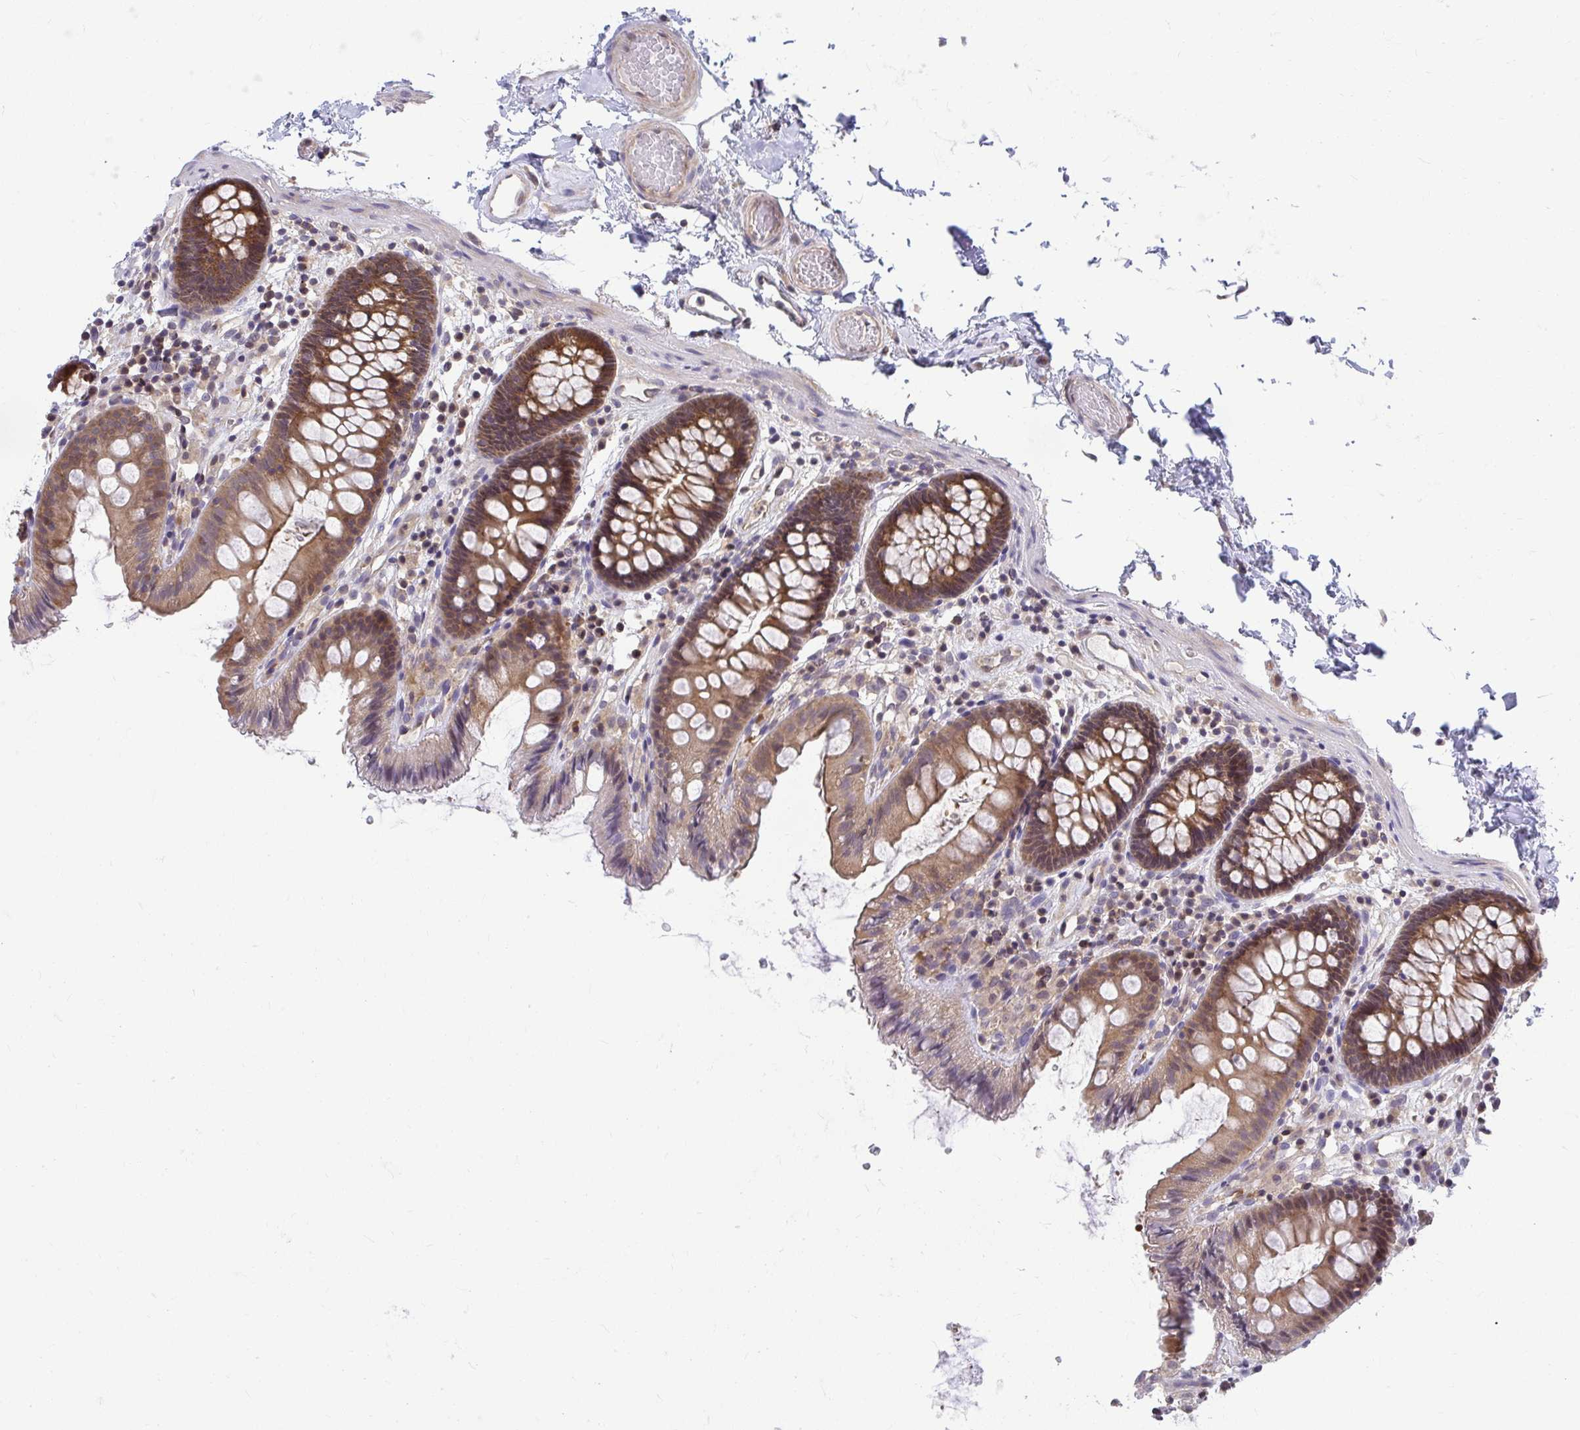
{"staining": {"intensity": "weak", "quantity": ">75%", "location": "cytoplasmic/membranous"}, "tissue": "colon", "cell_type": "Endothelial cells", "image_type": "normal", "snomed": [{"axis": "morphology", "description": "Normal tissue, NOS"}, {"axis": "topography", "description": "Colon"}], "caption": "An immunohistochemistry micrograph of normal tissue is shown. Protein staining in brown highlights weak cytoplasmic/membranous positivity in colon within endothelial cells. (DAB IHC, brown staining for protein, blue staining for nuclei).", "gene": "HDHD2", "patient": {"sex": "male", "age": 84}}